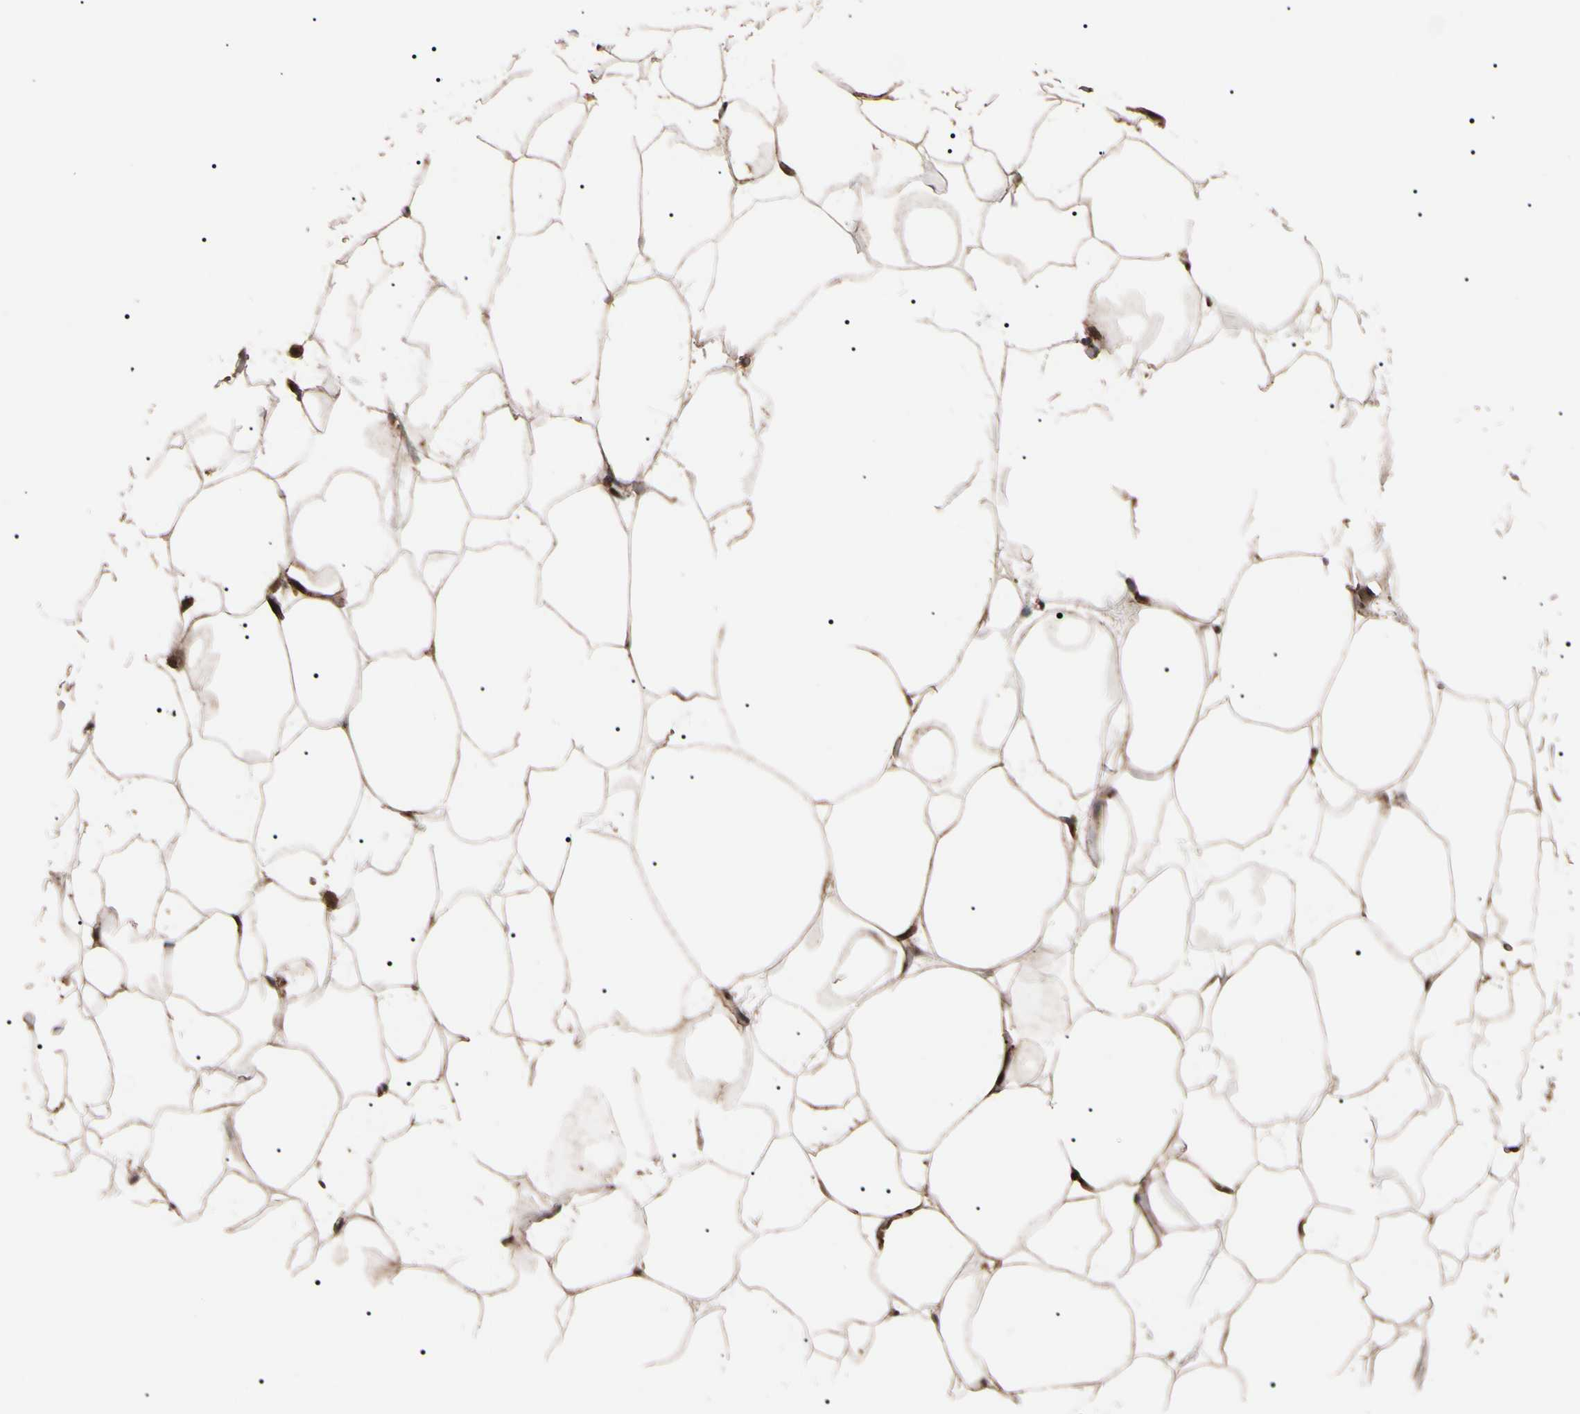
{"staining": {"intensity": "strong", "quantity": ">75%", "location": "cytoplasmic/membranous"}, "tissue": "adipose tissue", "cell_type": "Adipocytes", "image_type": "normal", "snomed": [{"axis": "morphology", "description": "Normal tissue, NOS"}, {"axis": "topography", "description": "Breast"}, {"axis": "topography", "description": "Adipose tissue"}], "caption": "Protein analysis of normal adipose tissue demonstrates strong cytoplasmic/membranous staining in about >75% of adipocytes. The staining was performed using DAB, with brown indicating positive protein expression. Nuclei are stained blue with hematoxylin.", "gene": "GUCY1B1", "patient": {"sex": "female", "age": 25}}